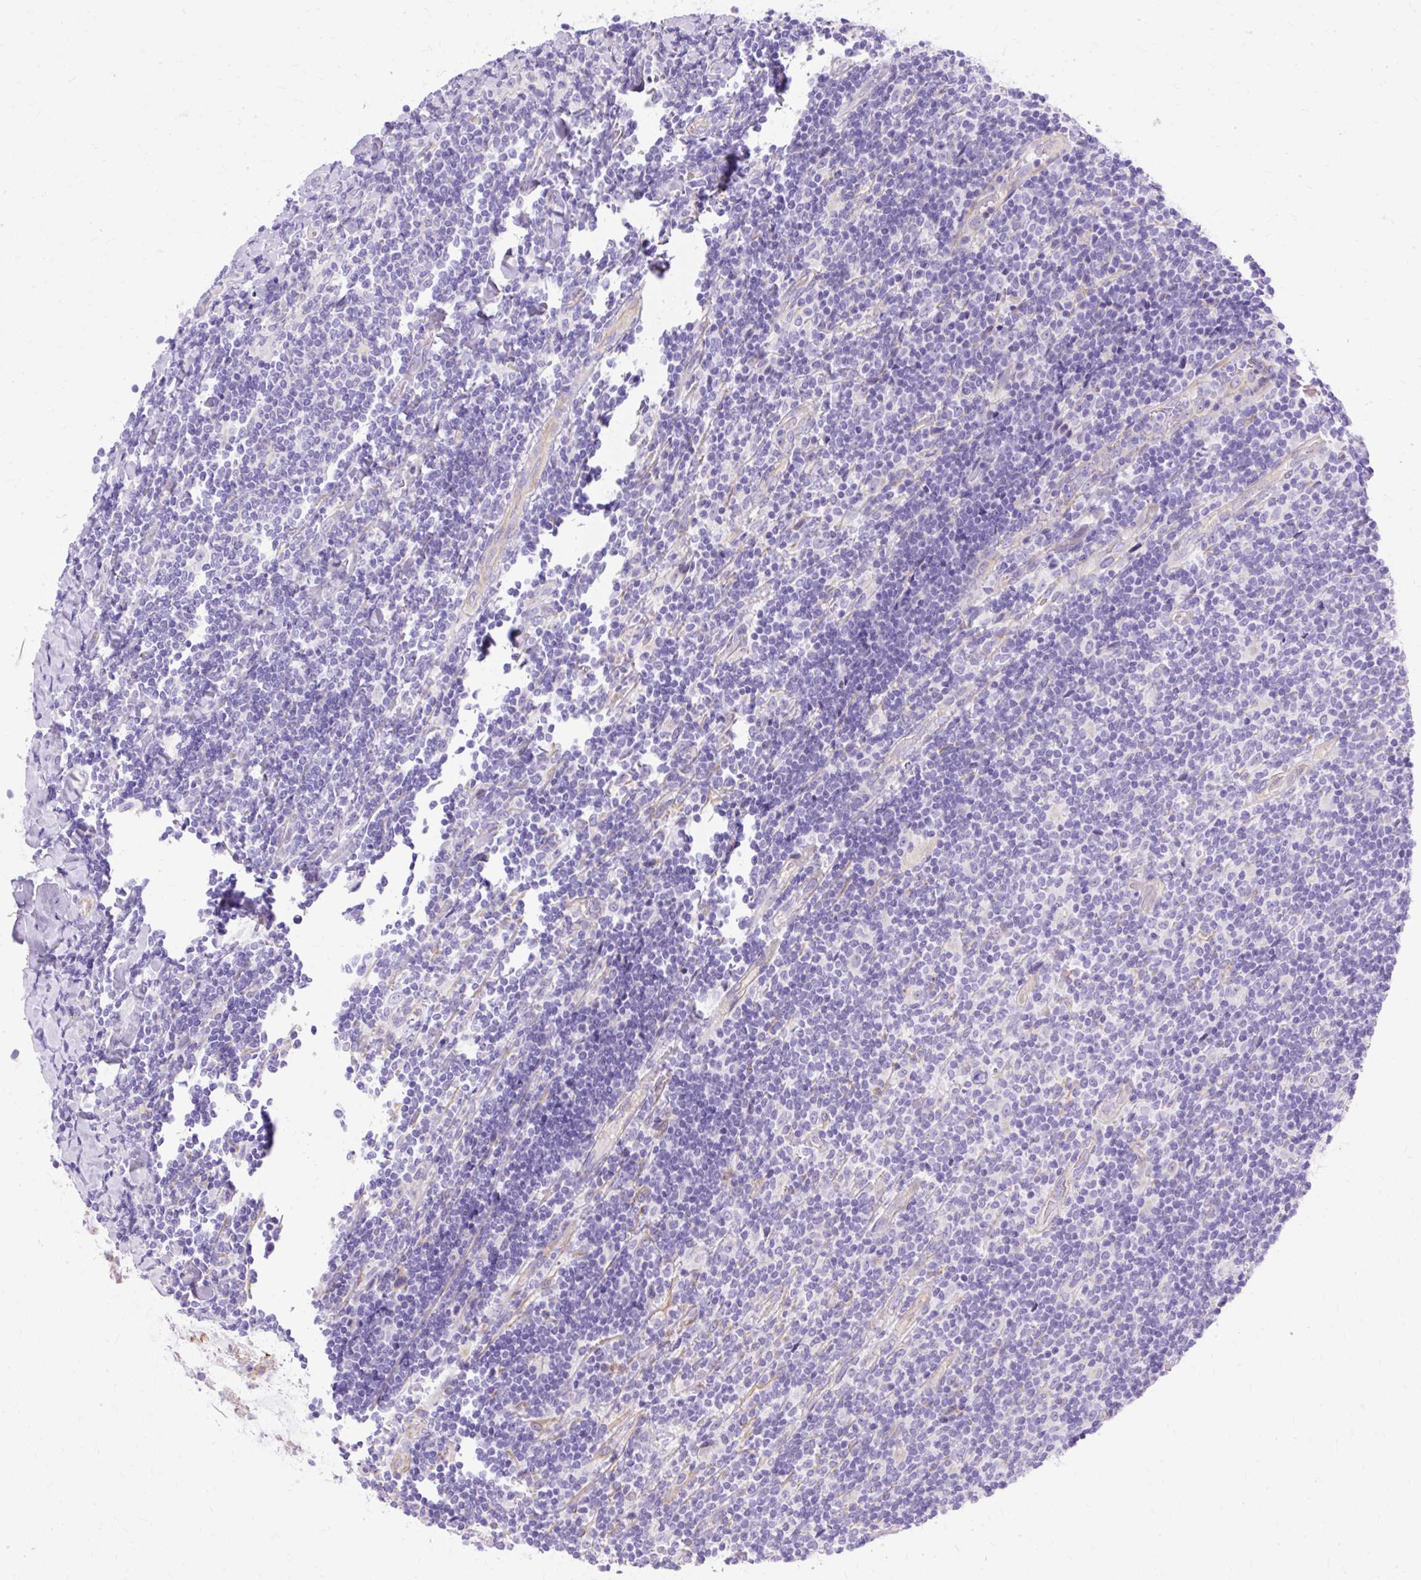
{"staining": {"intensity": "negative", "quantity": "none", "location": "none"}, "tissue": "lymphoma", "cell_type": "Tumor cells", "image_type": "cancer", "snomed": [{"axis": "morphology", "description": "Malignant lymphoma, non-Hodgkin's type, Low grade"}, {"axis": "topography", "description": "Lymph node"}], "caption": "This micrograph is of lymphoma stained with immunohistochemistry (IHC) to label a protein in brown with the nuclei are counter-stained blue. There is no staining in tumor cells.", "gene": "MYO6", "patient": {"sex": "male", "age": 52}}